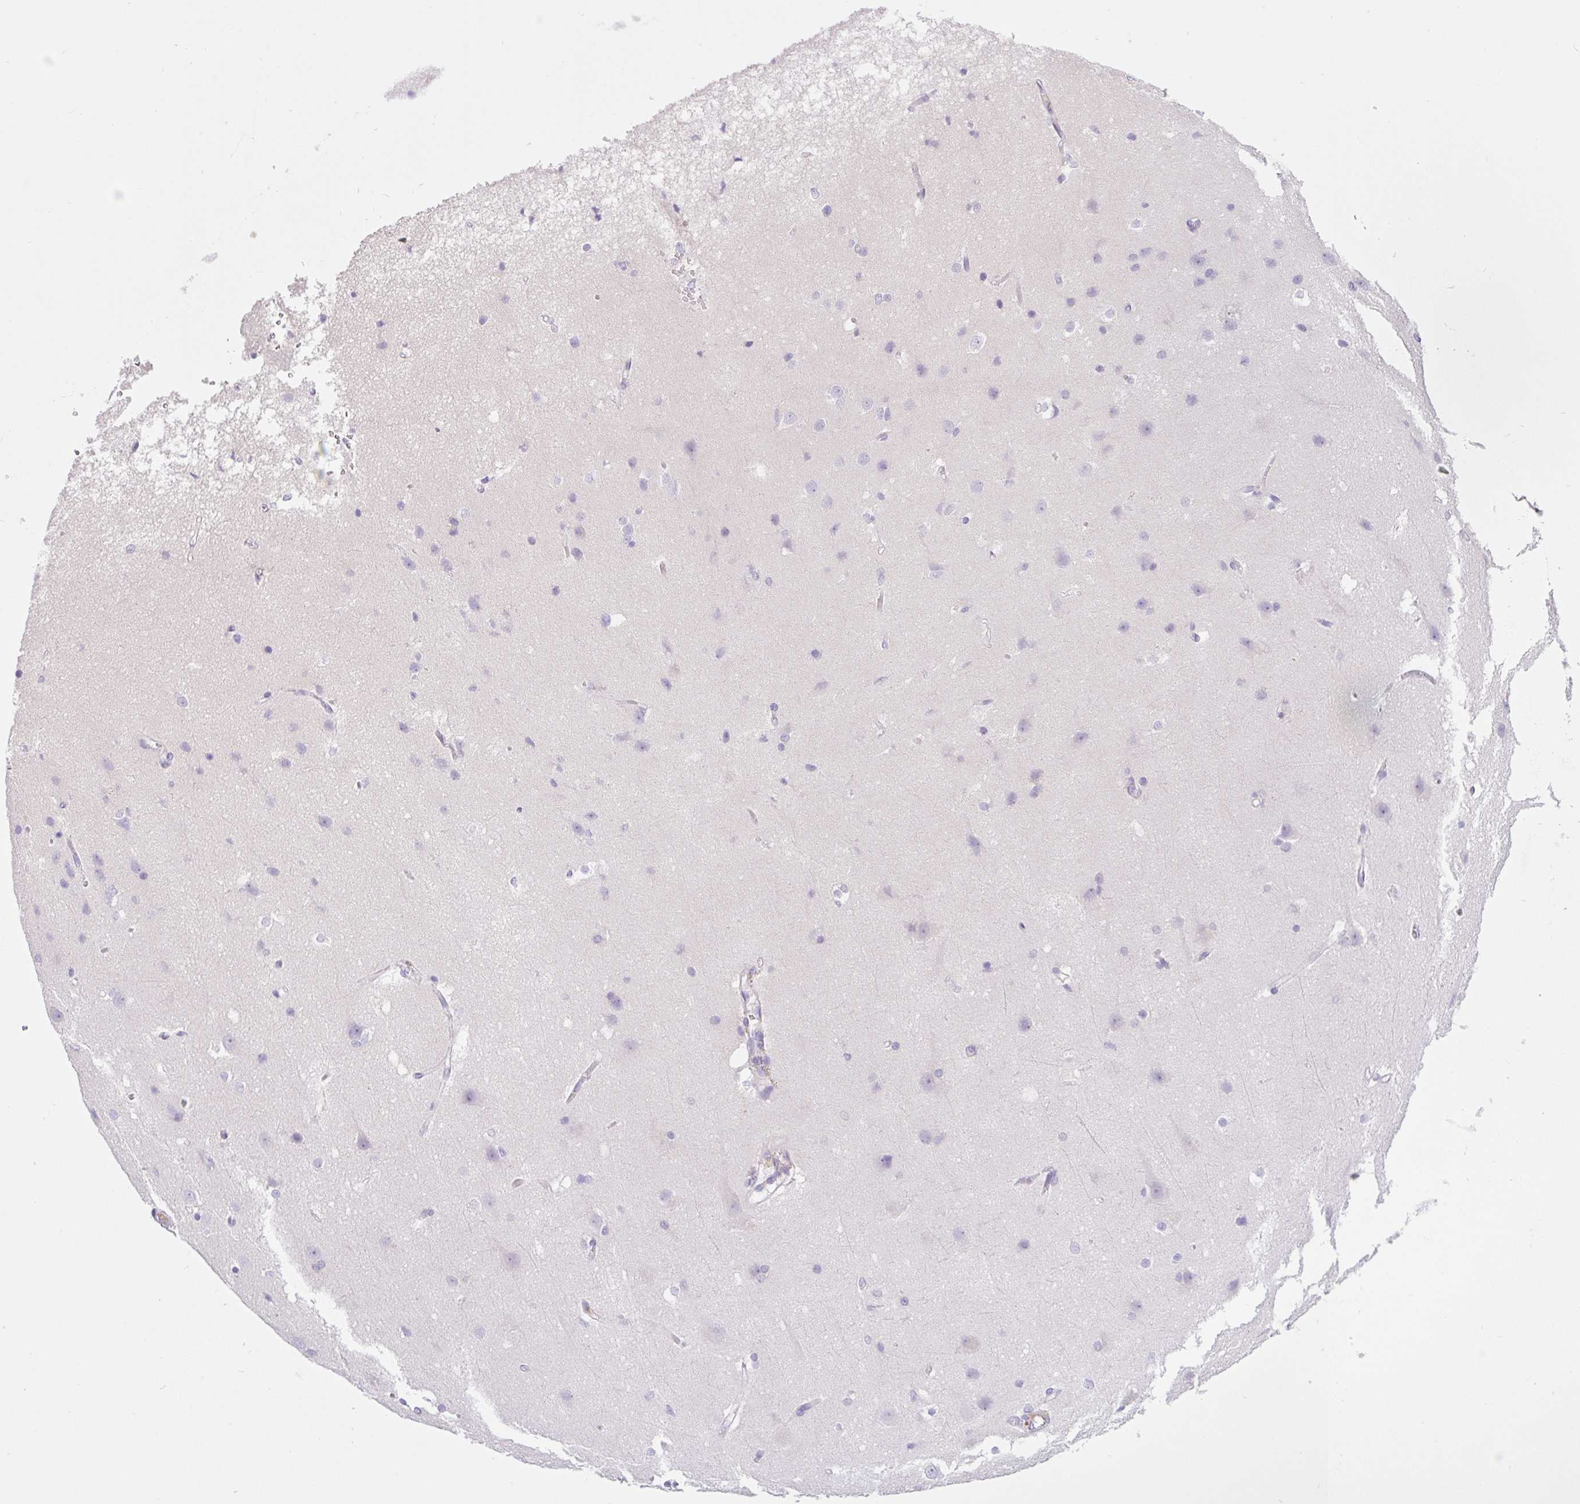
{"staining": {"intensity": "negative", "quantity": "none", "location": "none"}, "tissue": "cerebral cortex", "cell_type": "Endothelial cells", "image_type": "normal", "snomed": [{"axis": "morphology", "description": "Normal tissue, NOS"}, {"axis": "topography", "description": "Cerebral cortex"}], "caption": "This is a histopathology image of immunohistochemistry staining of normal cerebral cortex, which shows no expression in endothelial cells.", "gene": "TDRD15", "patient": {"sex": "male", "age": 37}}